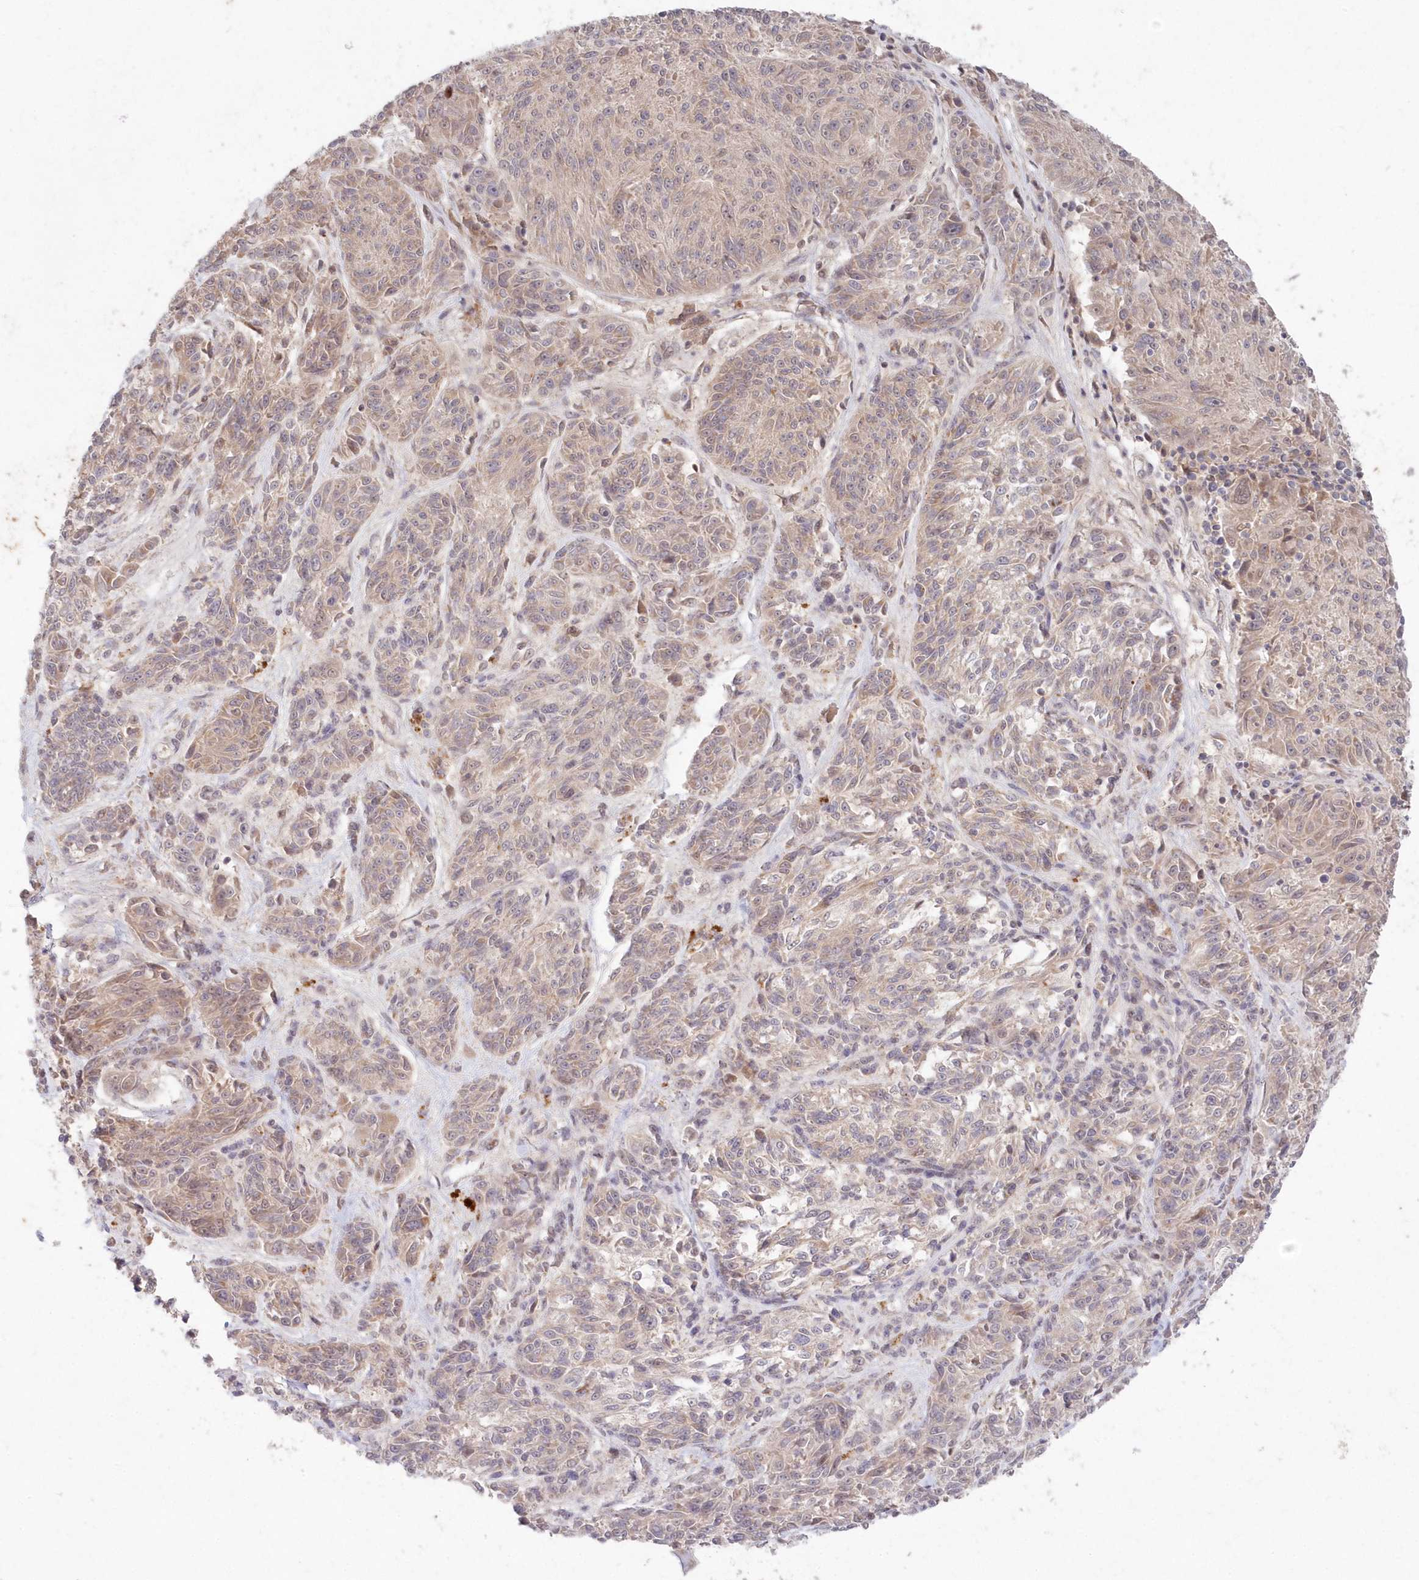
{"staining": {"intensity": "weak", "quantity": "<25%", "location": "cytoplasmic/membranous"}, "tissue": "melanoma", "cell_type": "Tumor cells", "image_type": "cancer", "snomed": [{"axis": "morphology", "description": "Malignant melanoma, NOS"}, {"axis": "topography", "description": "Skin"}], "caption": "Immunohistochemistry (IHC) photomicrograph of malignant melanoma stained for a protein (brown), which exhibits no positivity in tumor cells.", "gene": "ASCC1", "patient": {"sex": "male", "age": 53}}